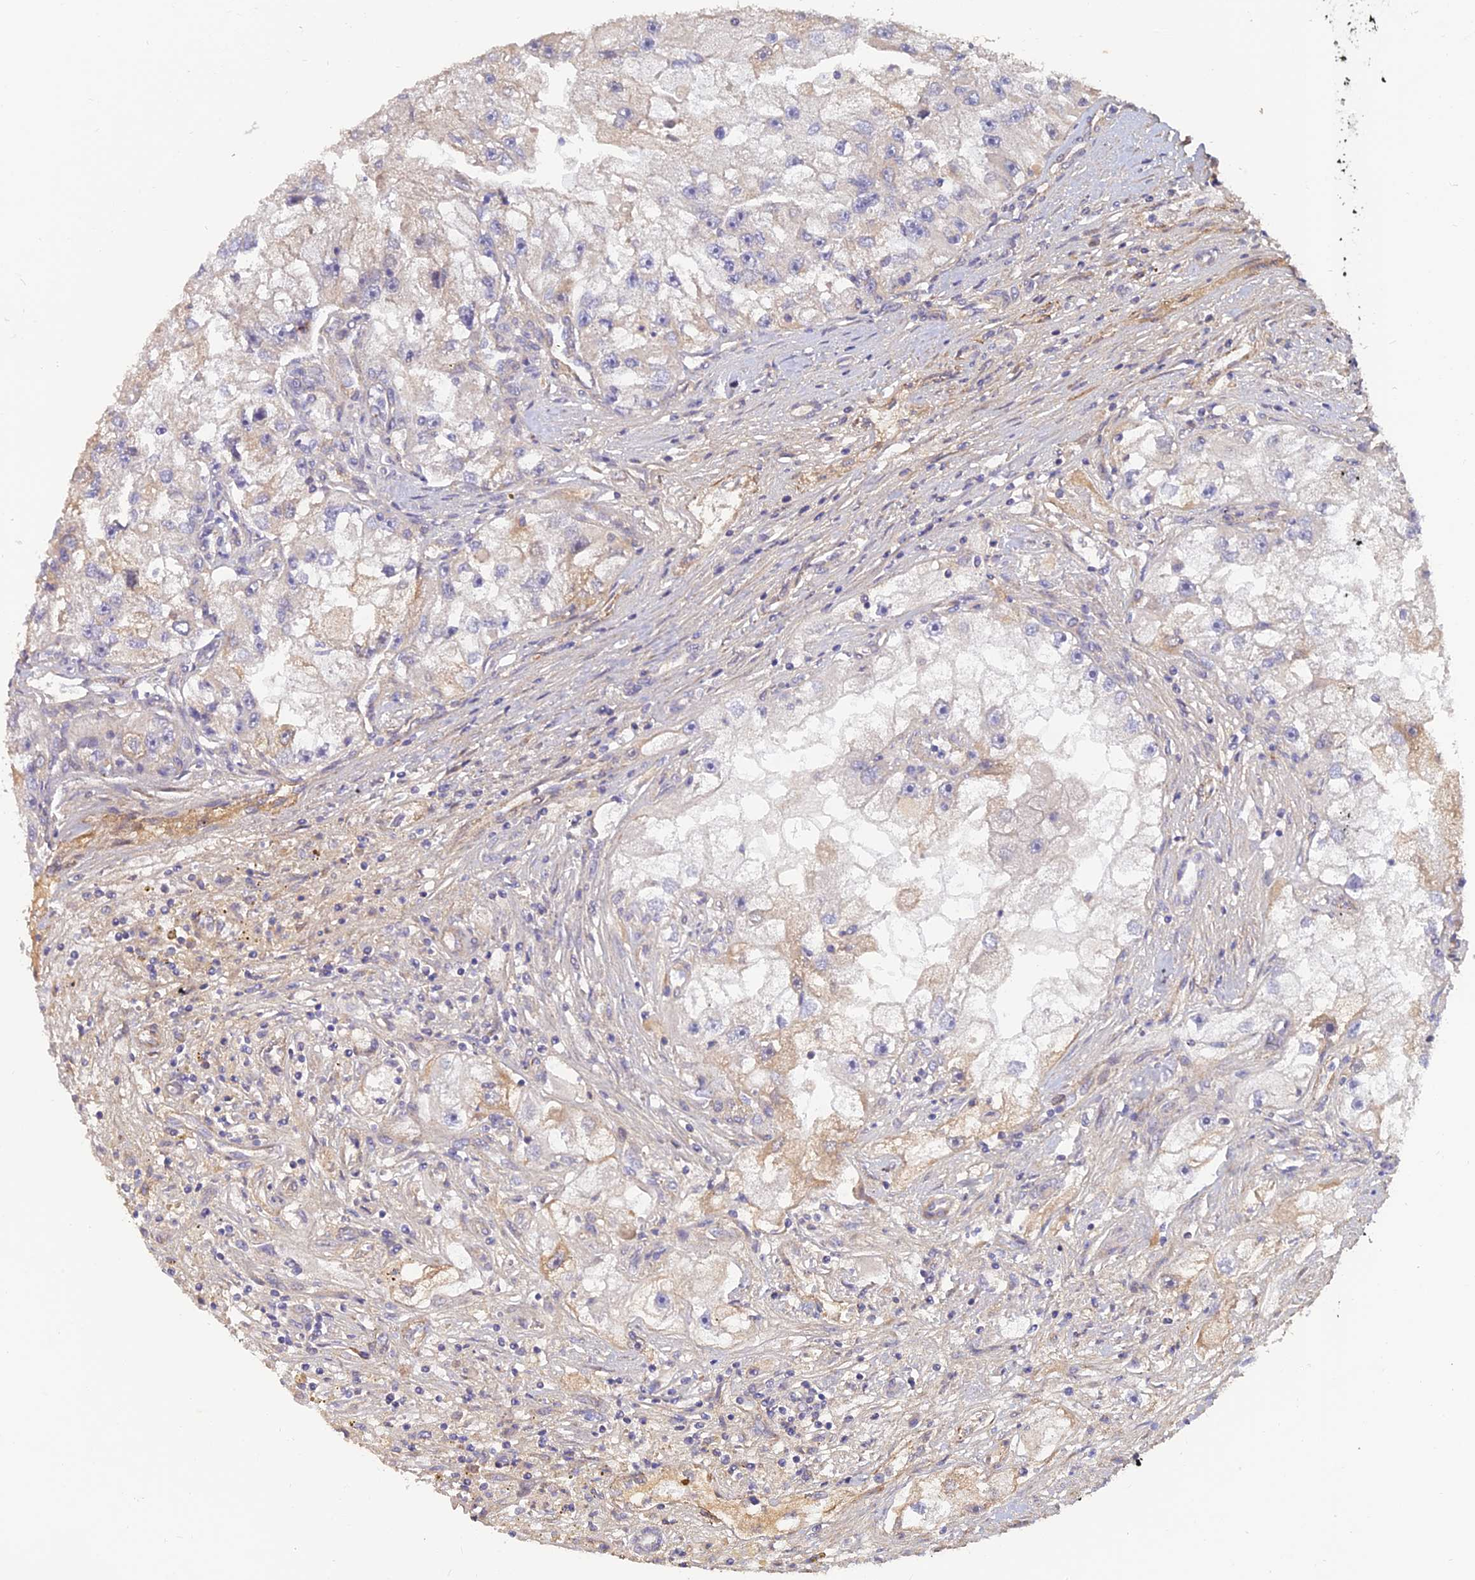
{"staining": {"intensity": "weak", "quantity": "<25%", "location": "cytoplasmic/membranous"}, "tissue": "renal cancer", "cell_type": "Tumor cells", "image_type": "cancer", "snomed": [{"axis": "morphology", "description": "Adenocarcinoma, NOS"}, {"axis": "topography", "description": "Kidney"}], "caption": "Tumor cells show no significant protein positivity in renal cancer.", "gene": "PAGR1", "patient": {"sex": "male", "age": 63}}